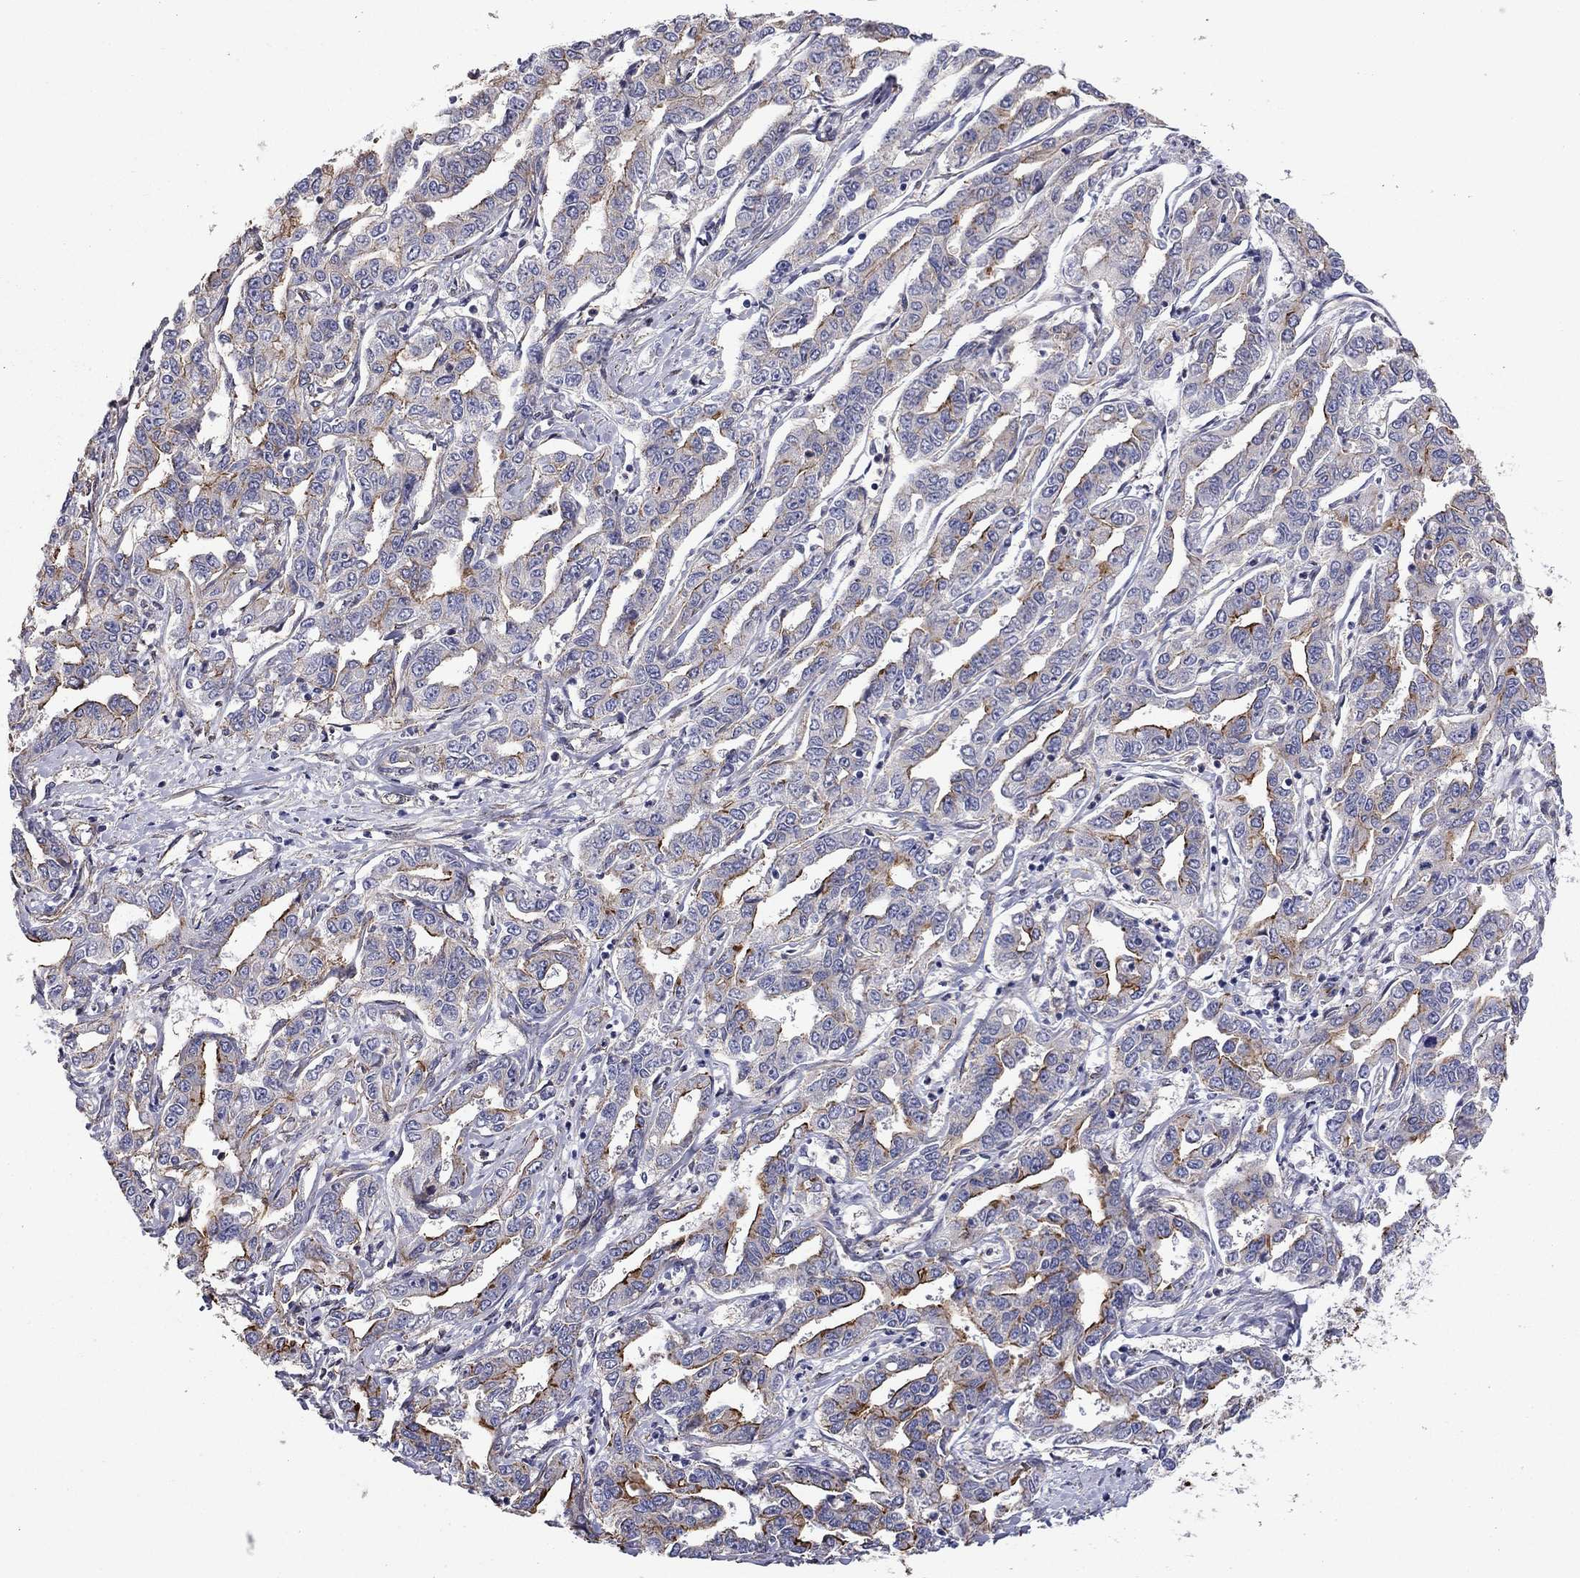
{"staining": {"intensity": "strong", "quantity": "25%-75%", "location": "cytoplasmic/membranous"}, "tissue": "liver cancer", "cell_type": "Tumor cells", "image_type": "cancer", "snomed": [{"axis": "morphology", "description": "Cholangiocarcinoma"}, {"axis": "topography", "description": "Liver"}], "caption": "Immunohistochemical staining of liver cancer (cholangiocarcinoma) shows strong cytoplasmic/membranous protein positivity in approximately 25%-75% of tumor cells.", "gene": "TCHH", "patient": {"sex": "male", "age": 59}}